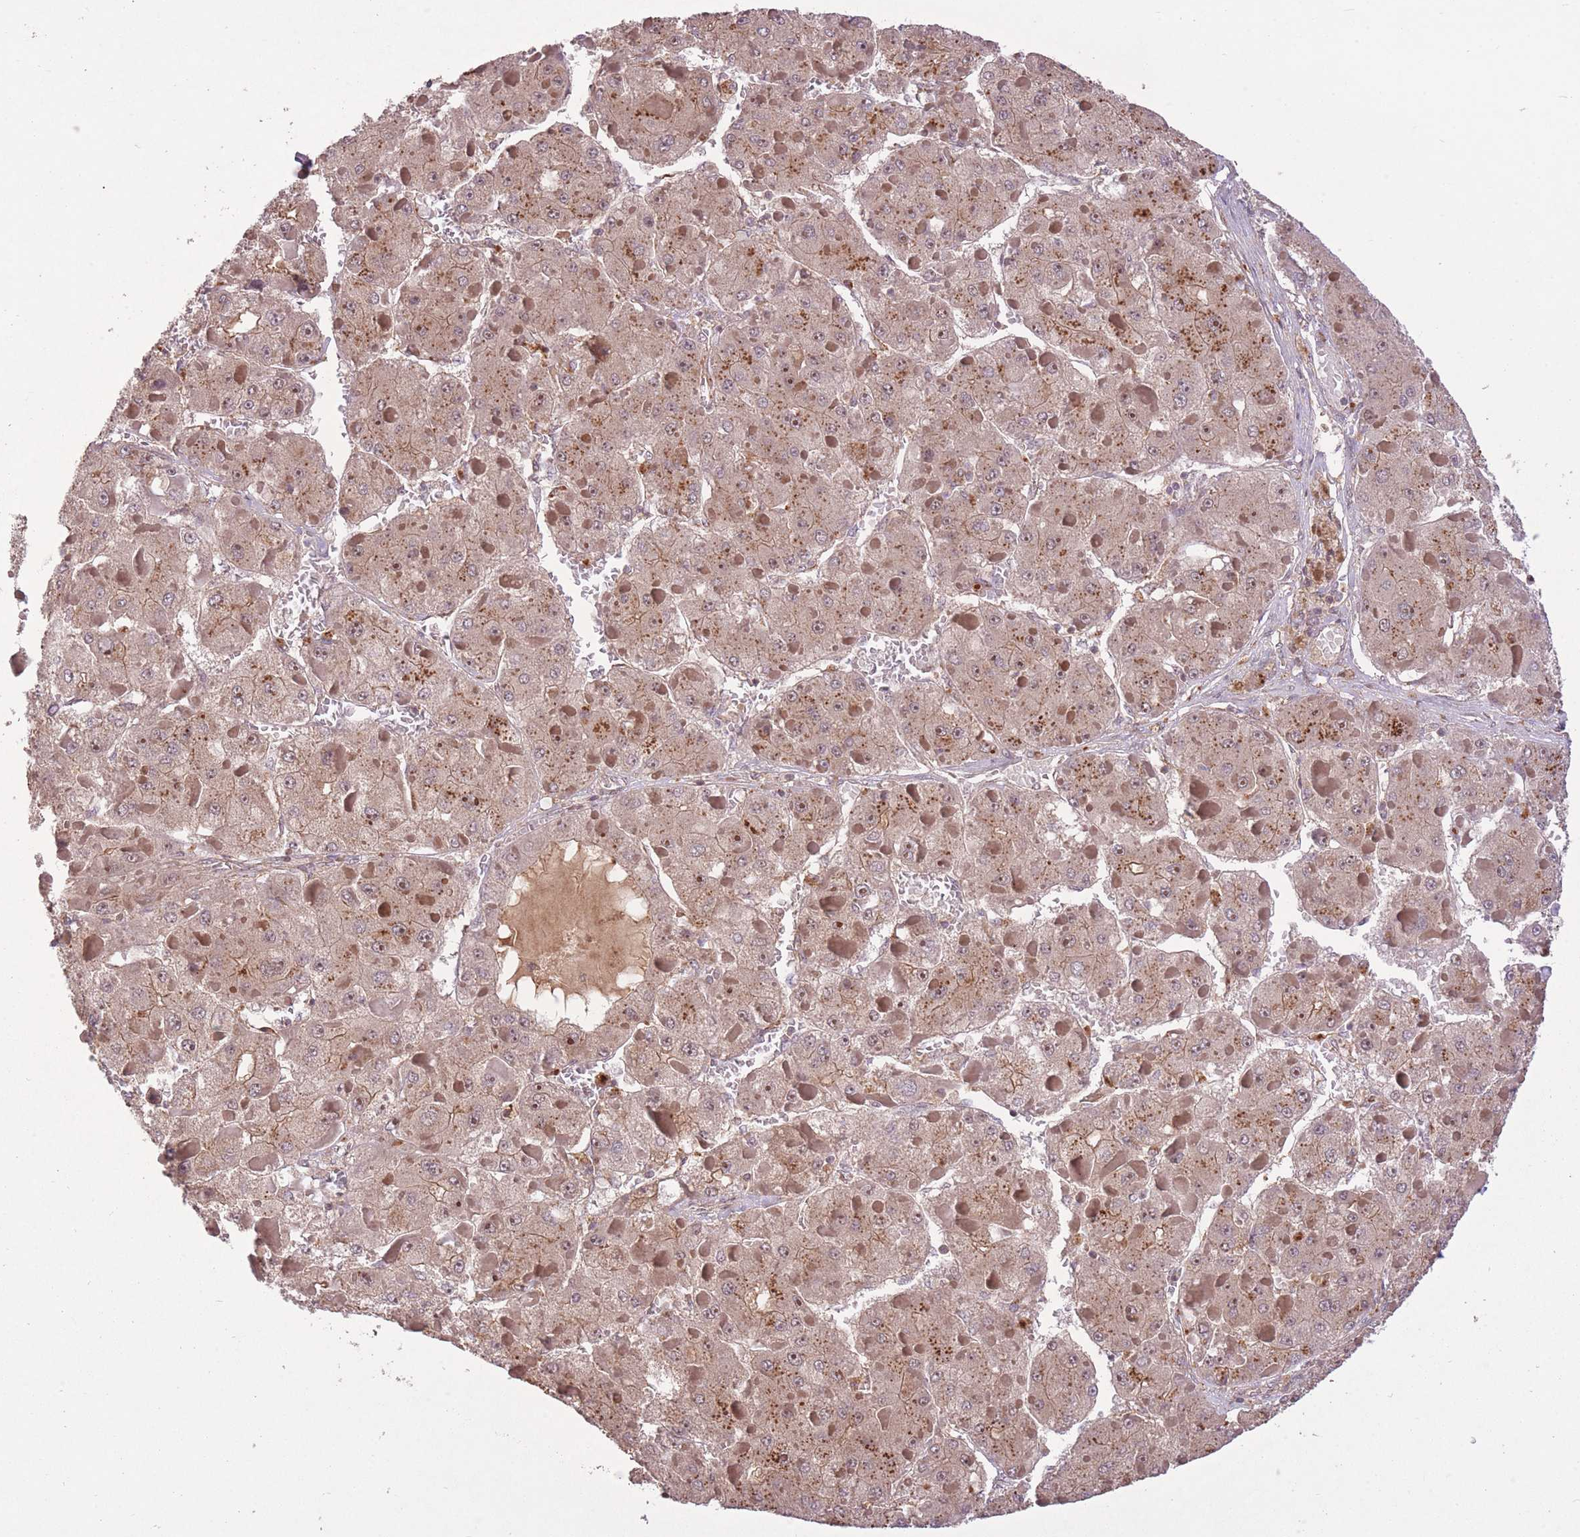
{"staining": {"intensity": "weak", "quantity": ">75%", "location": "cytoplasmic/membranous"}, "tissue": "liver cancer", "cell_type": "Tumor cells", "image_type": "cancer", "snomed": [{"axis": "morphology", "description": "Carcinoma, Hepatocellular, NOS"}, {"axis": "topography", "description": "Liver"}], "caption": "Protein expression analysis of human liver cancer (hepatocellular carcinoma) reveals weak cytoplasmic/membranous staining in about >75% of tumor cells. Using DAB (3,3'-diaminobenzidine) (brown) and hematoxylin (blue) stains, captured at high magnification using brightfield microscopy.", "gene": "POLR3F", "patient": {"sex": "female", "age": 73}}